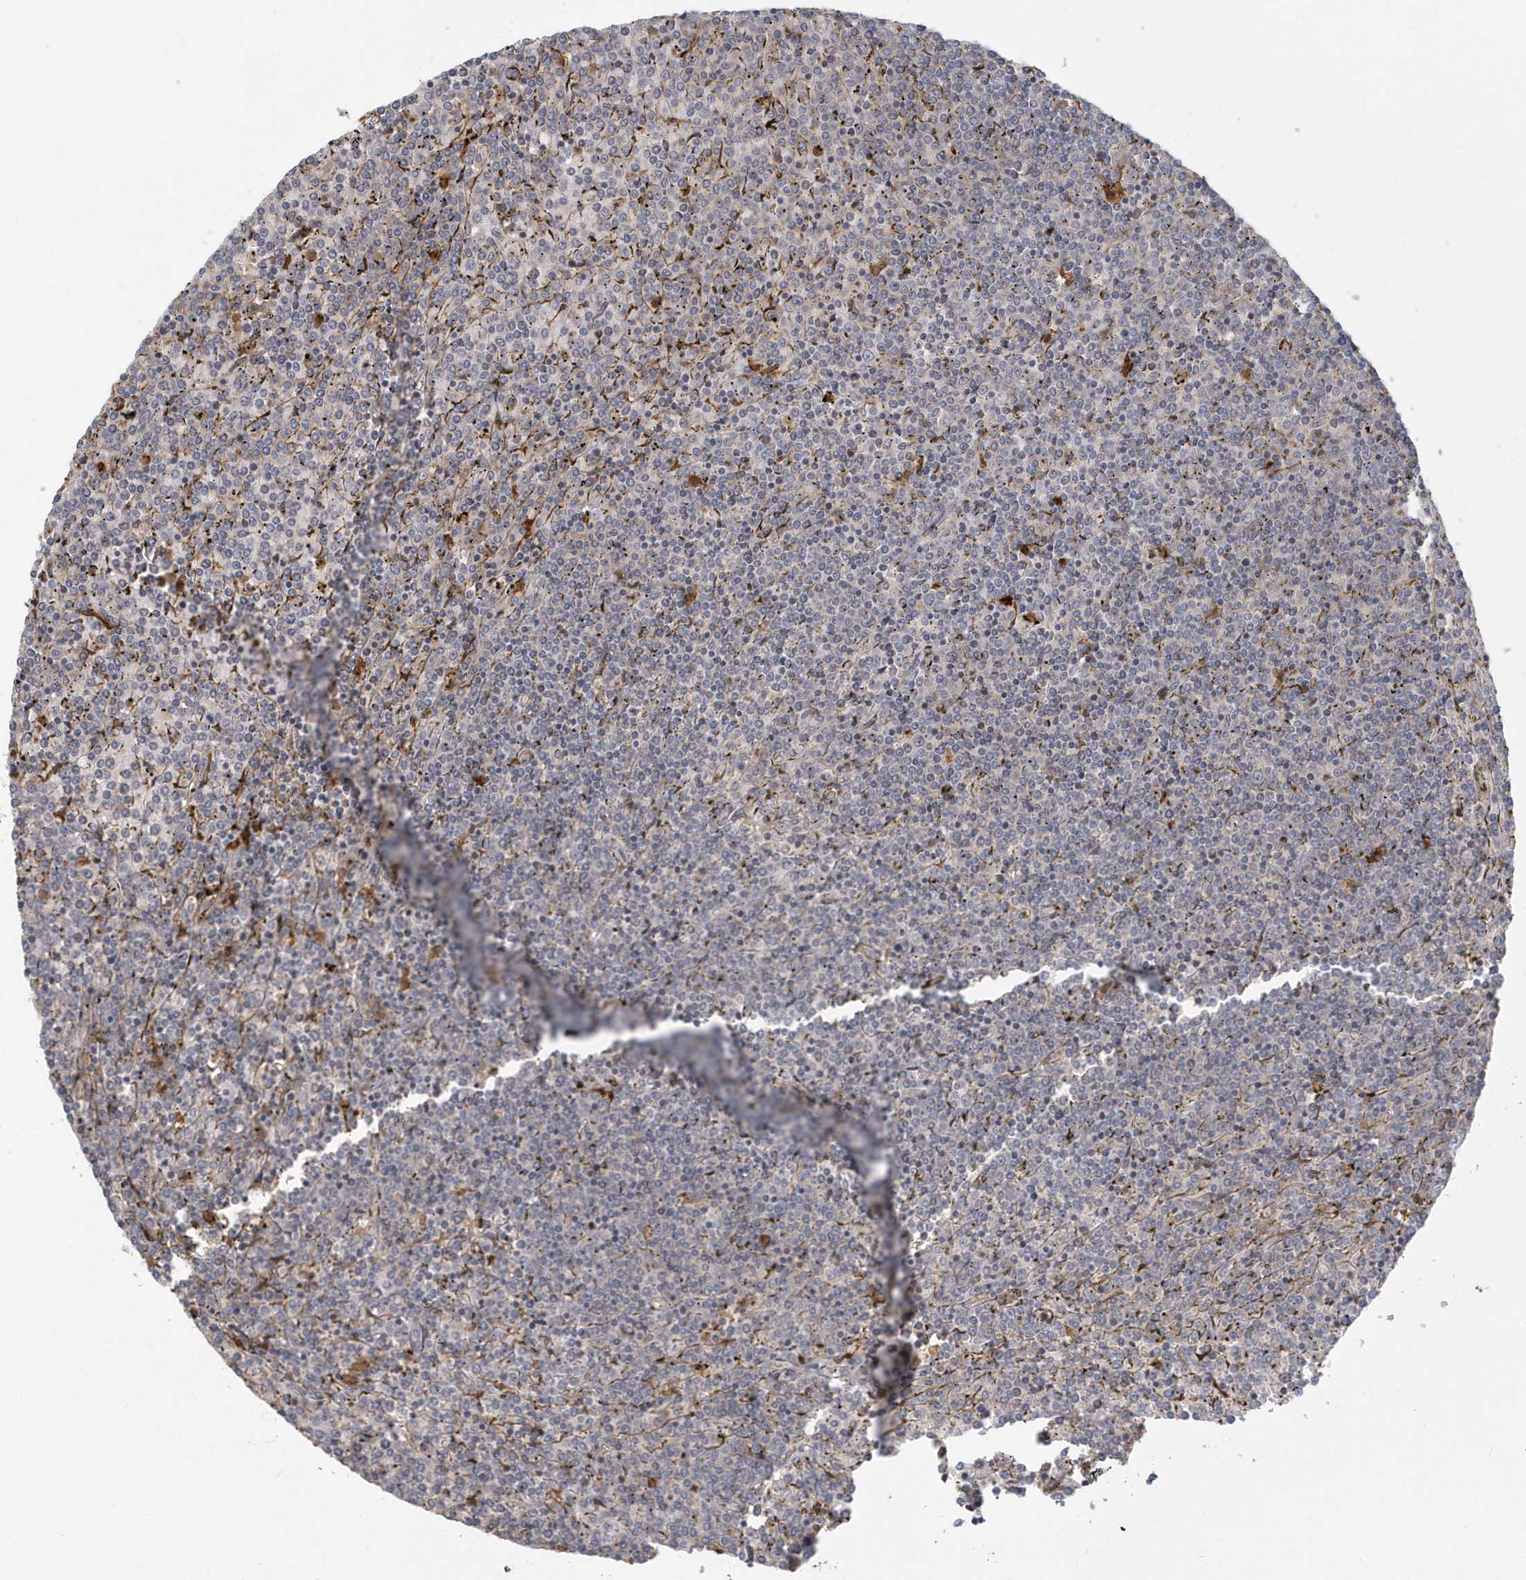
{"staining": {"intensity": "negative", "quantity": "none", "location": "none"}, "tissue": "lymphoma", "cell_type": "Tumor cells", "image_type": "cancer", "snomed": [{"axis": "morphology", "description": "Malignant lymphoma, non-Hodgkin's type, Low grade"}, {"axis": "topography", "description": "Spleen"}], "caption": "Immunohistochemistry micrograph of lymphoma stained for a protein (brown), which shows no positivity in tumor cells.", "gene": "NAPB", "patient": {"sex": "female", "age": 19}}